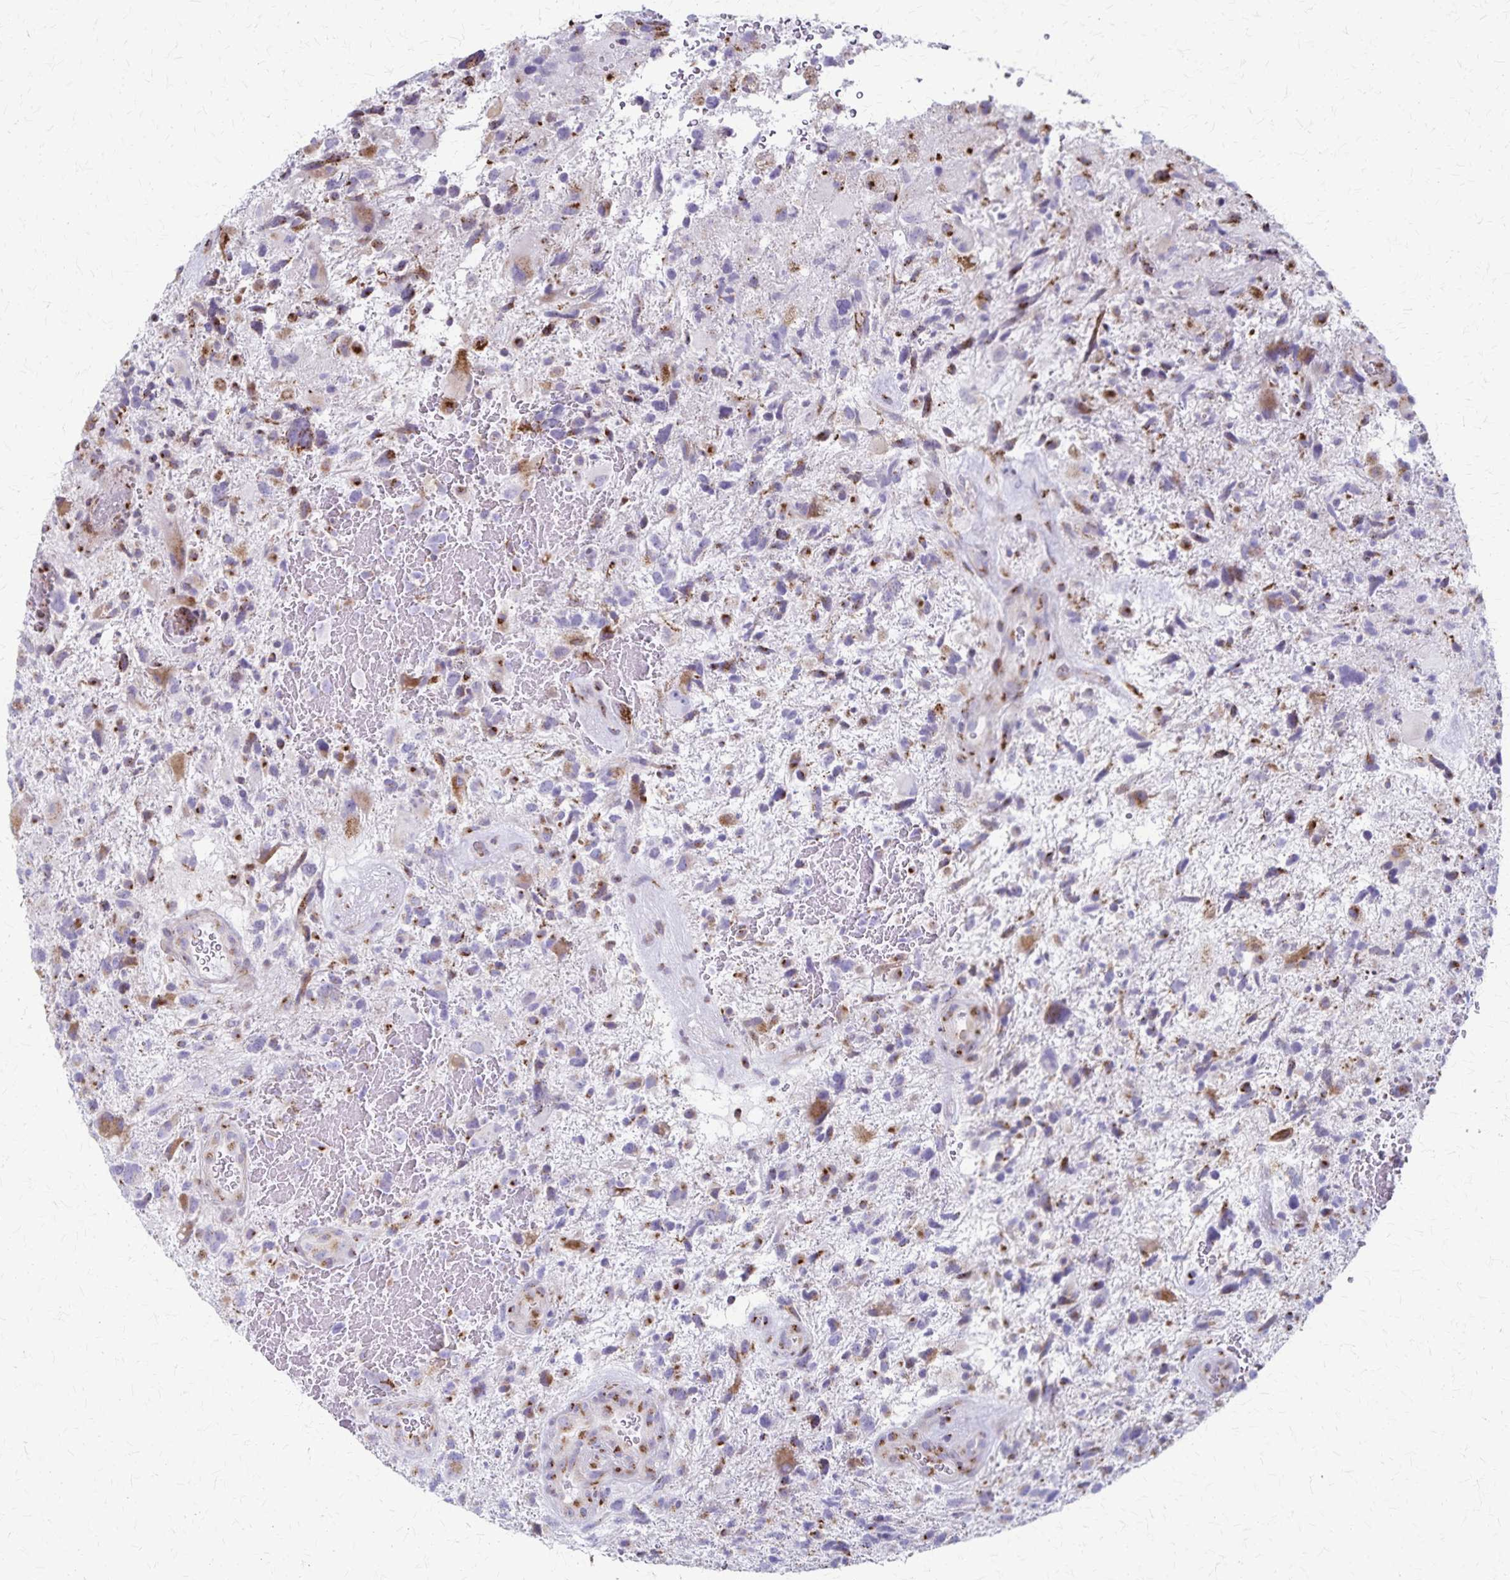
{"staining": {"intensity": "moderate", "quantity": "<25%", "location": "cytoplasmic/membranous"}, "tissue": "glioma", "cell_type": "Tumor cells", "image_type": "cancer", "snomed": [{"axis": "morphology", "description": "Glioma, malignant, High grade"}, {"axis": "topography", "description": "Brain"}], "caption": "The micrograph demonstrates immunohistochemical staining of malignant high-grade glioma. There is moderate cytoplasmic/membranous expression is seen in approximately <25% of tumor cells.", "gene": "MCFD2", "patient": {"sex": "female", "age": 71}}